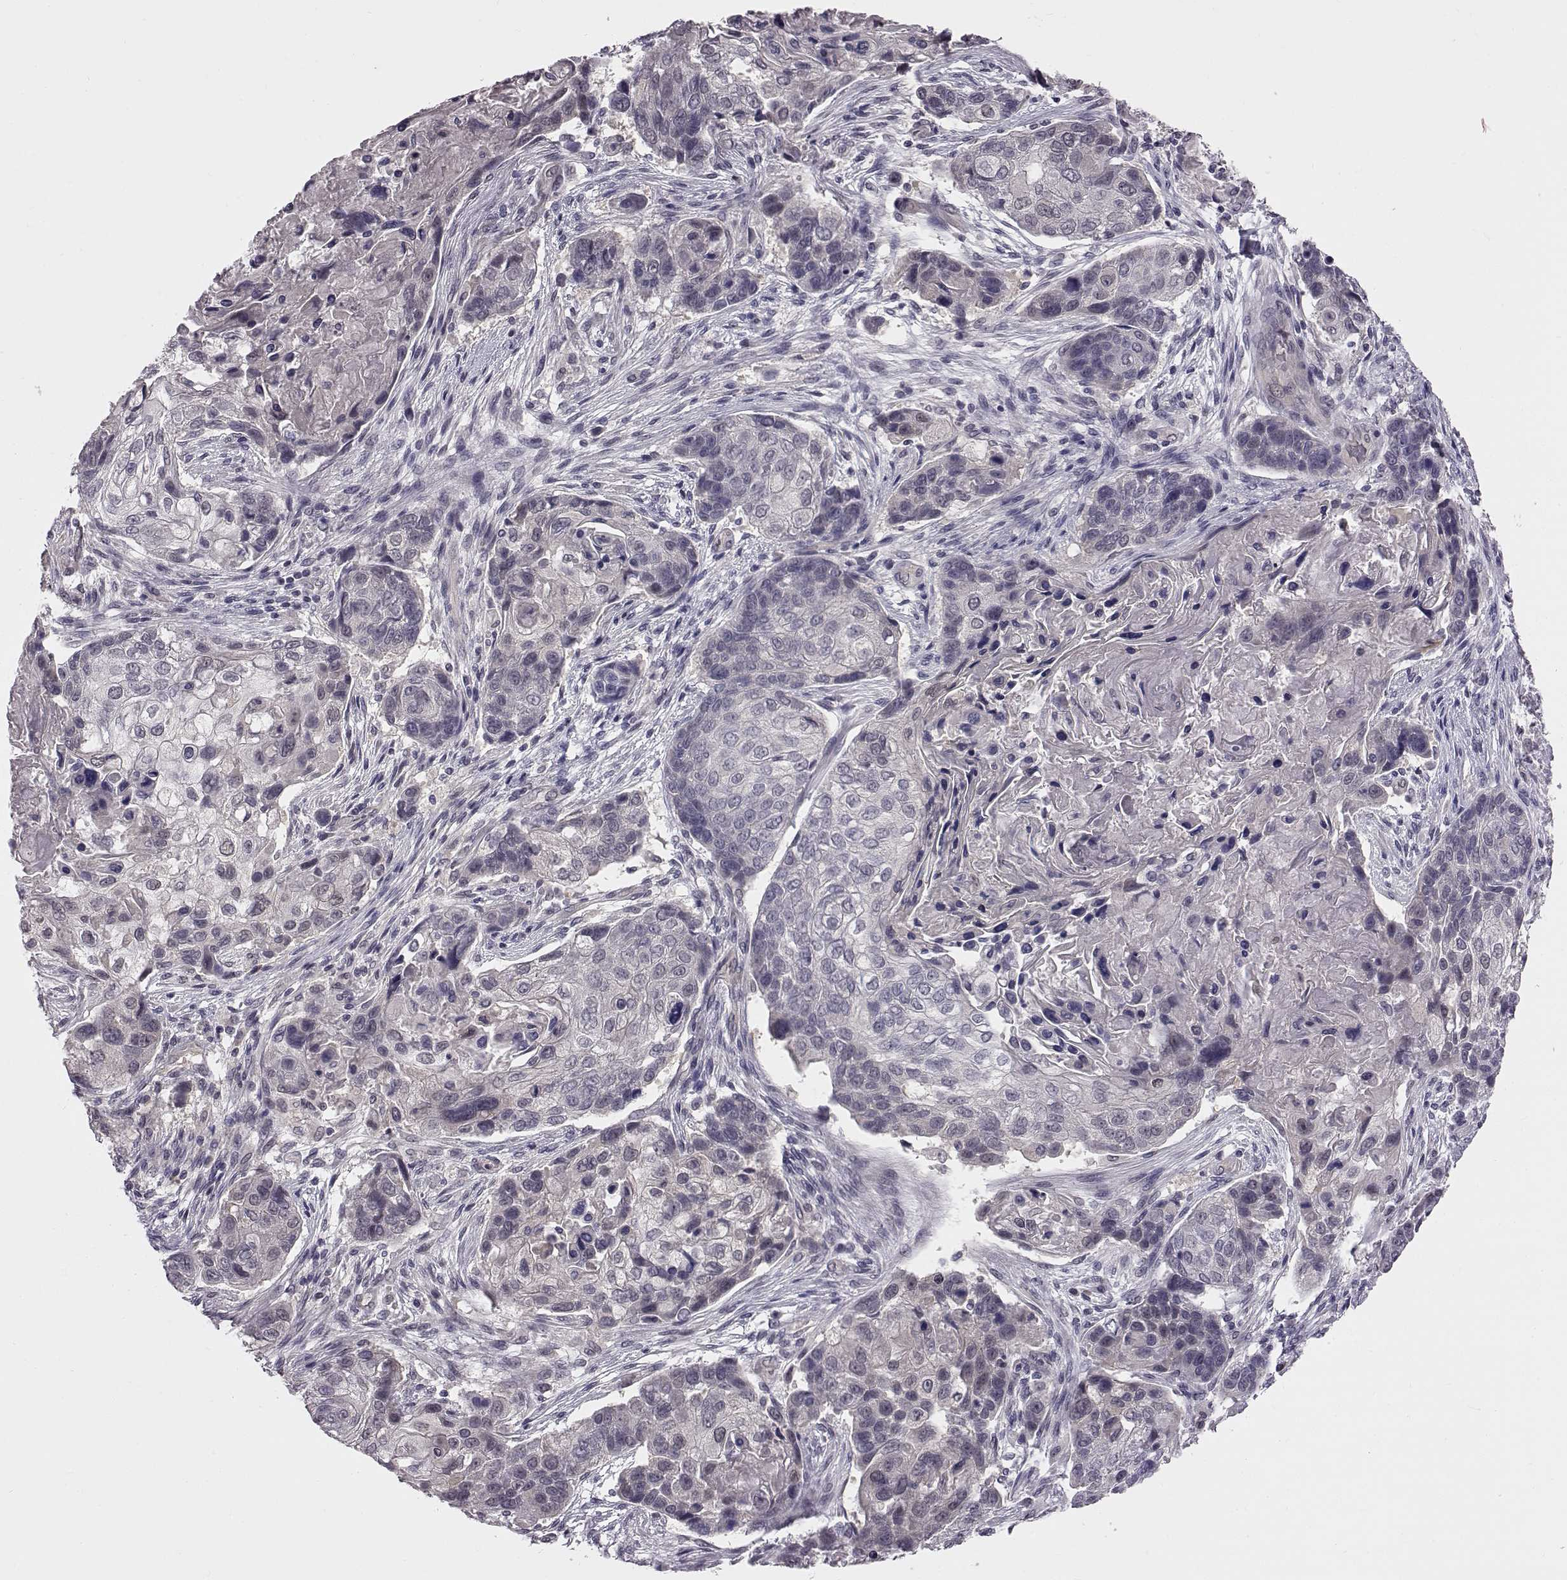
{"staining": {"intensity": "negative", "quantity": "none", "location": "none"}, "tissue": "lung cancer", "cell_type": "Tumor cells", "image_type": "cancer", "snomed": [{"axis": "morphology", "description": "Squamous cell carcinoma, NOS"}, {"axis": "topography", "description": "Lung"}], "caption": "High magnification brightfield microscopy of squamous cell carcinoma (lung) stained with DAB (3,3'-diaminobenzidine) (brown) and counterstained with hematoxylin (blue): tumor cells show no significant positivity. Nuclei are stained in blue.", "gene": "C10orf62", "patient": {"sex": "male", "age": 69}}